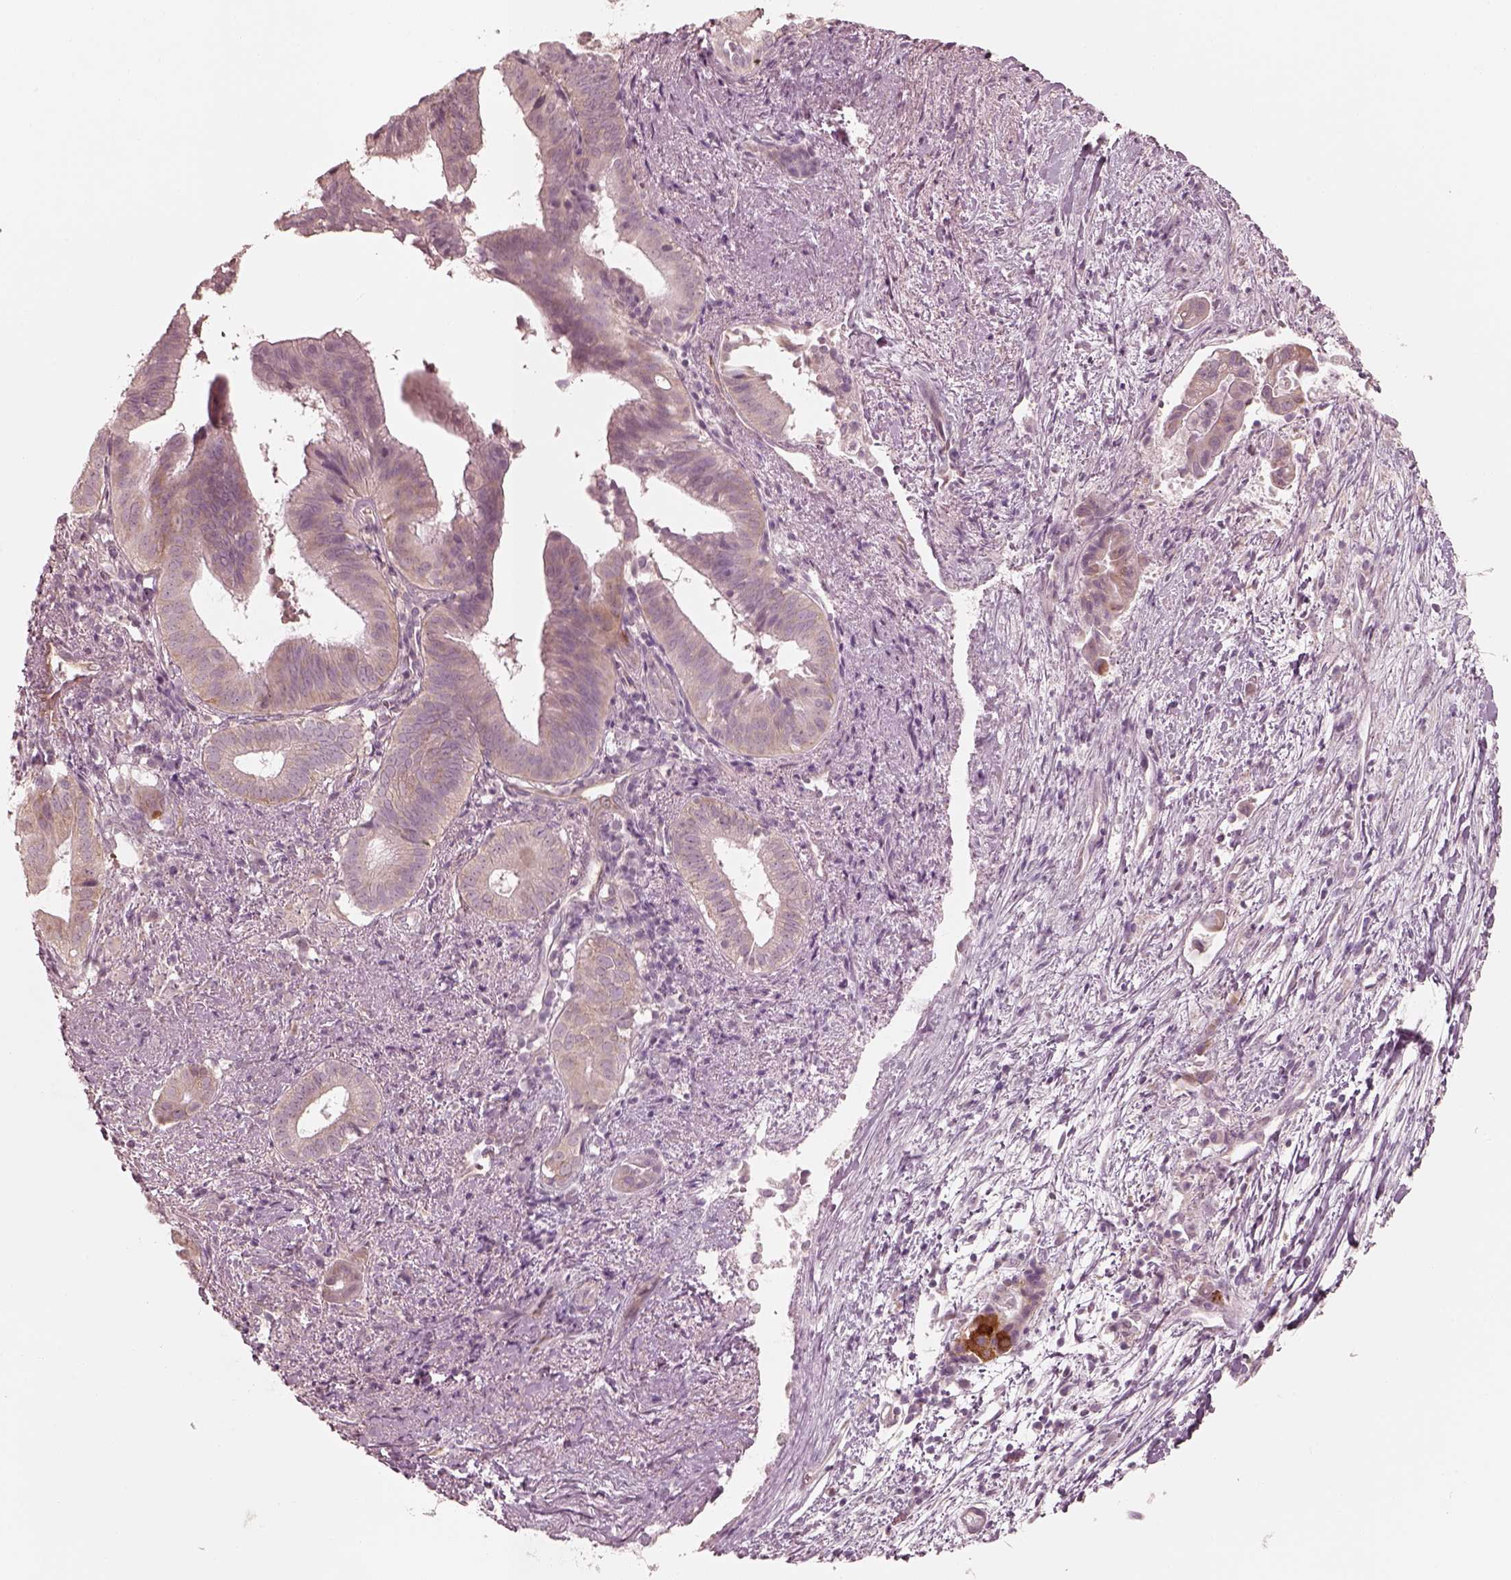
{"staining": {"intensity": "weak", "quantity": "<25%", "location": "cytoplasmic/membranous"}, "tissue": "pancreatic cancer", "cell_type": "Tumor cells", "image_type": "cancer", "snomed": [{"axis": "morphology", "description": "Adenocarcinoma, NOS"}, {"axis": "topography", "description": "Pancreas"}], "caption": "Tumor cells are negative for brown protein staining in pancreatic cancer (adenocarcinoma).", "gene": "RAB3C", "patient": {"sex": "male", "age": 61}}